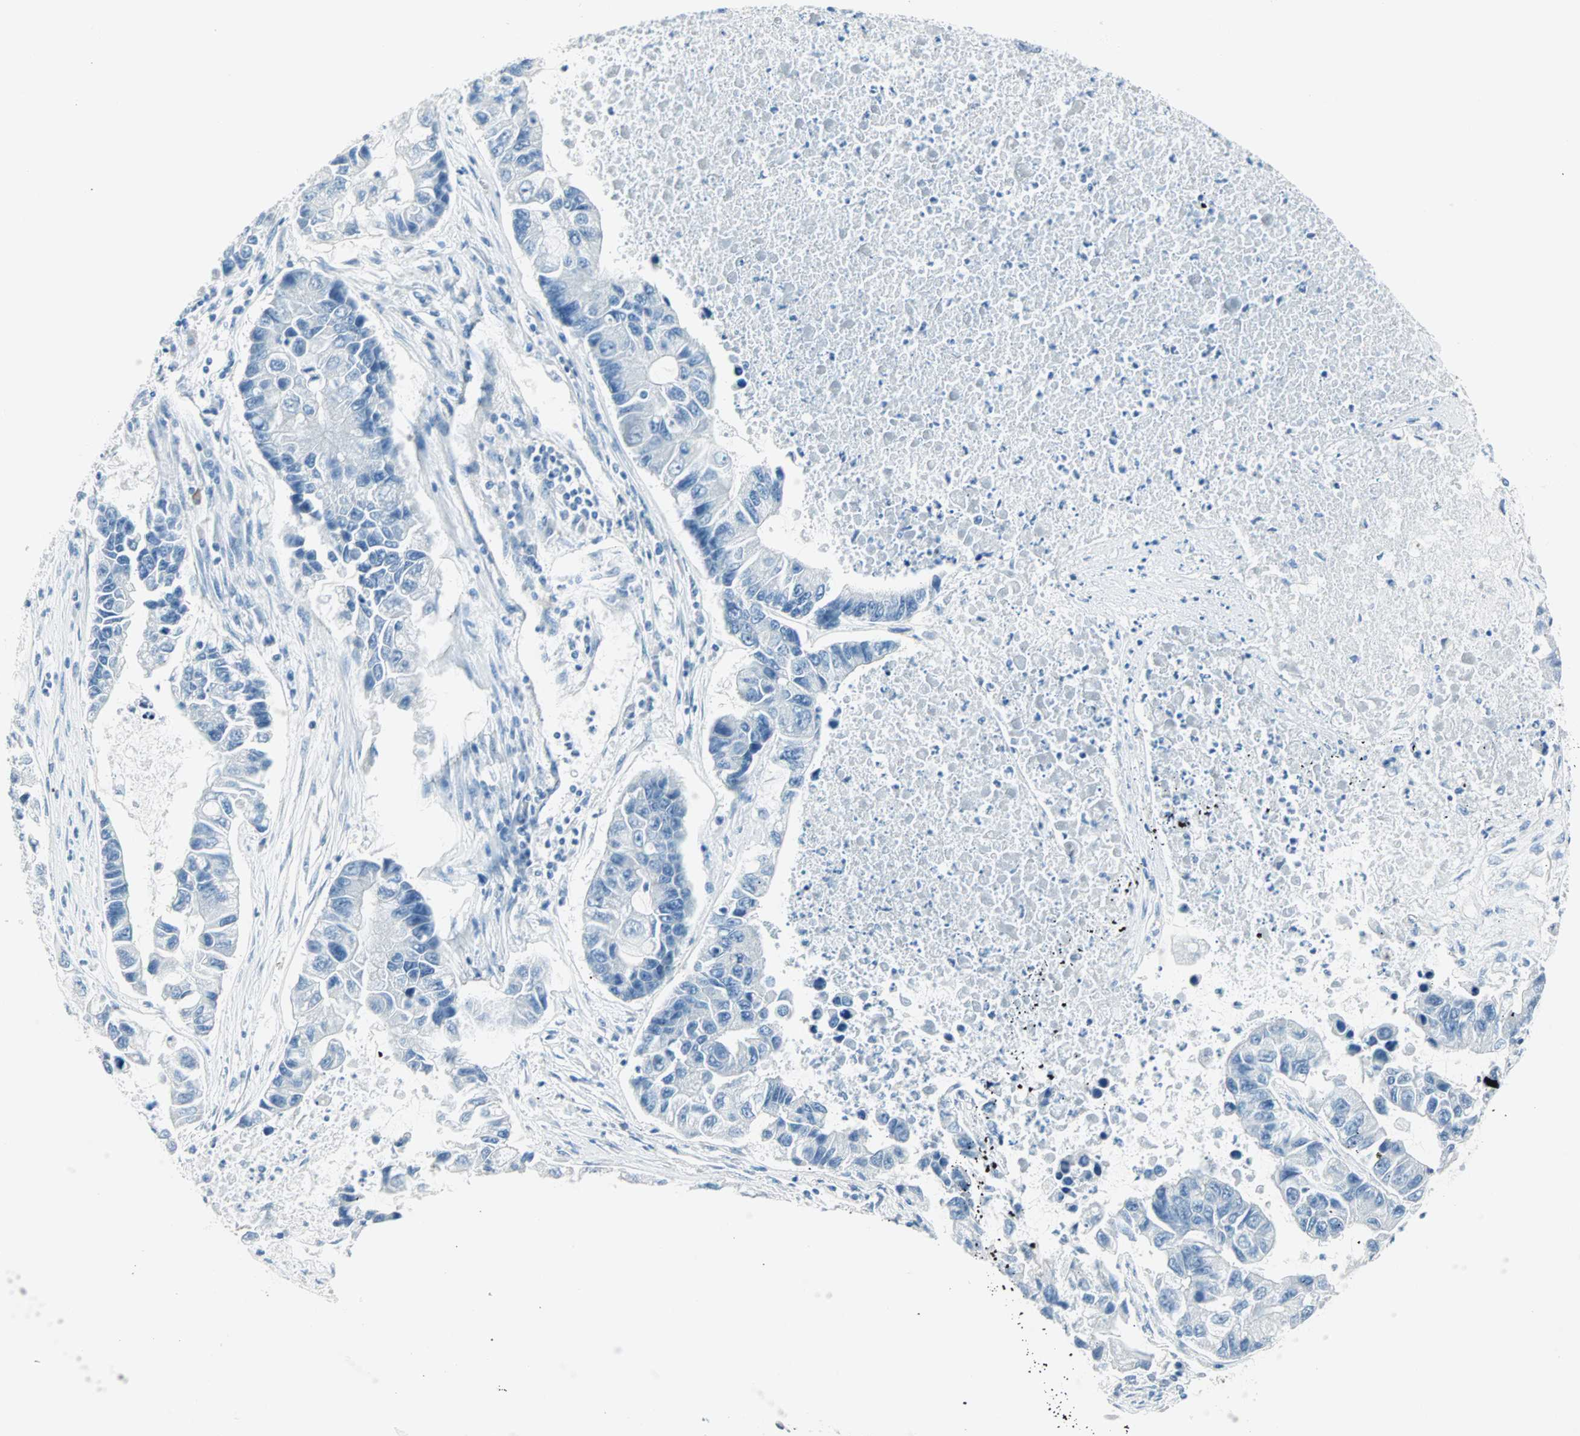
{"staining": {"intensity": "negative", "quantity": "none", "location": "none"}, "tissue": "lung cancer", "cell_type": "Tumor cells", "image_type": "cancer", "snomed": [{"axis": "morphology", "description": "Adenocarcinoma, NOS"}, {"axis": "topography", "description": "Lung"}], "caption": "This is an immunohistochemistry image of adenocarcinoma (lung). There is no positivity in tumor cells.", "gene": "SULT1C2", "patient": {"sex": "female", "age": 51}}